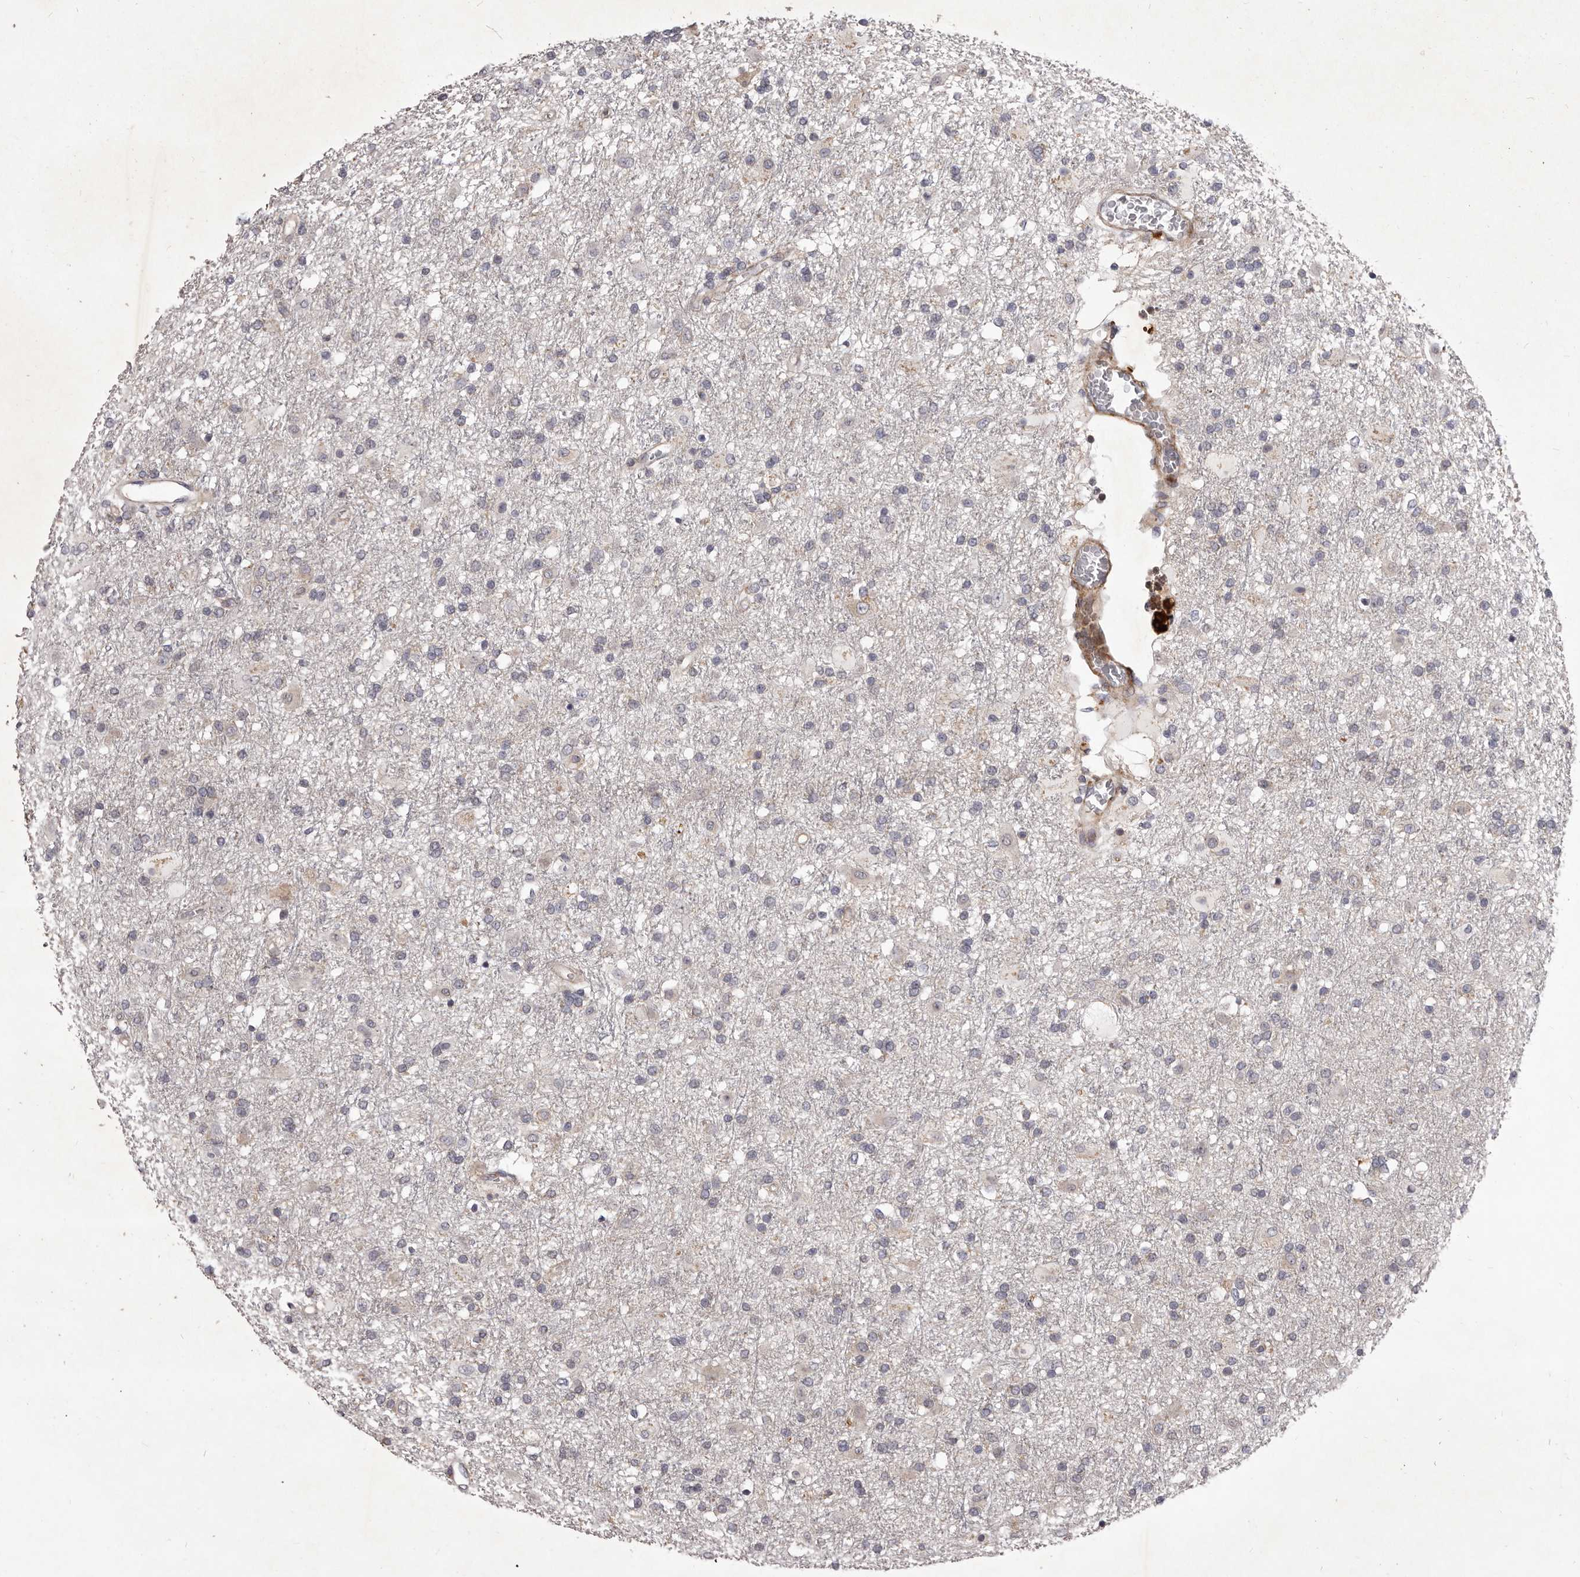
{"staining": {"intensity": "negative", "quantity": "none", "location": "none"}, "tissue": "glioma", "cell_type": "Tumor cells", "image_type": "cancer", "snomed": [{"axis": "morphology", "description": "Glioma, malignant, Low grade"}, {"axis": "topography", "description": "Brain"}], "caption": "High magnification brightfield microscopy of glioma stained with DAB (brown) and counterstained with hematoxylin (blue): tumor cells show no significant expression.", "gene": "ALPK1", "patient": {"sex": "male", "age": 65}}